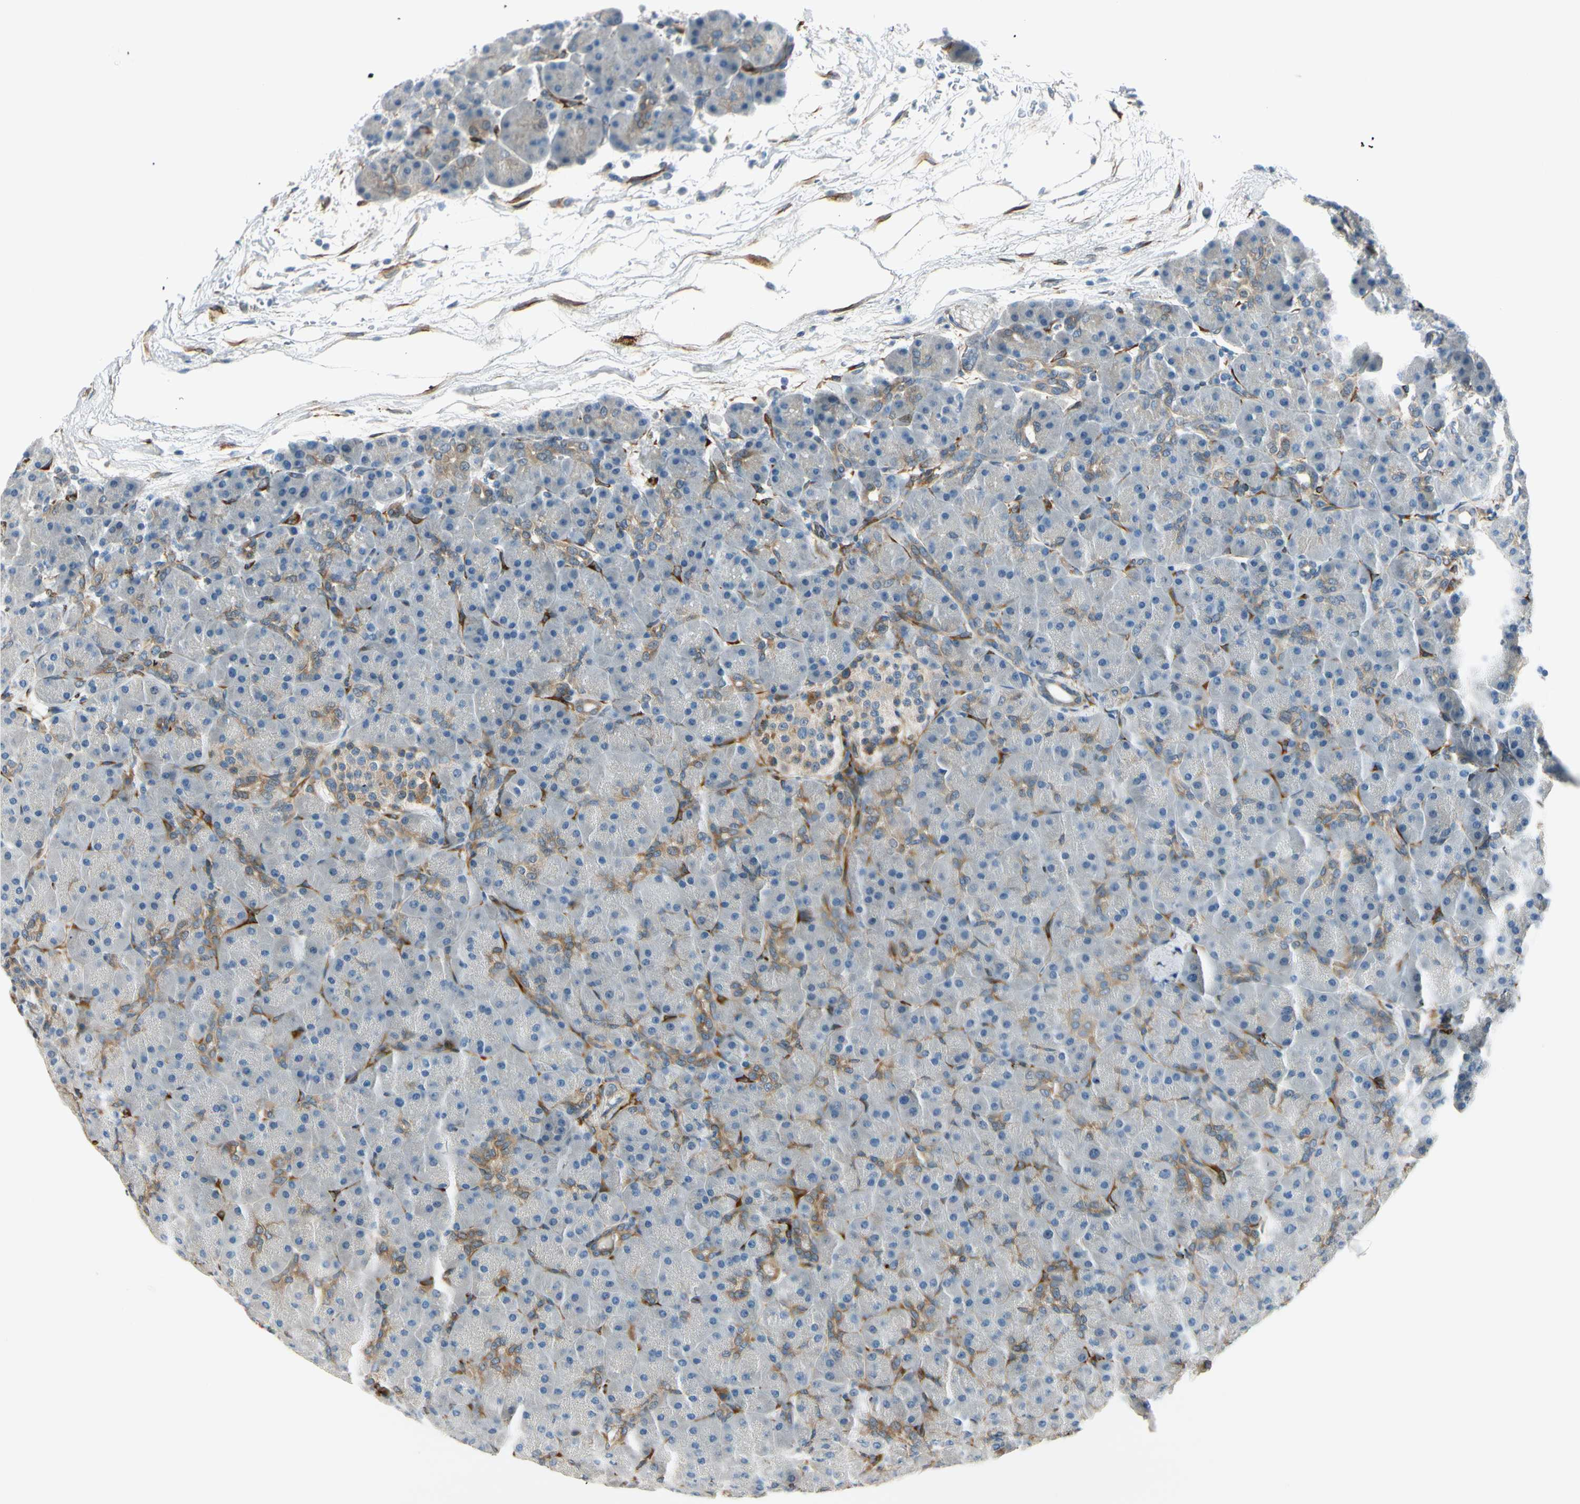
{"staining": {"intensity": "weak", "quantity": "<25%", "location": "cytoplasmic/membranous"}, "tissue": "pancreas", "cell_type": "Exocrine glandular cells", "image_type": "normal", "snomed": [{"axis": "morphology", "description": "Normal tissue, NOS"}, {"axis": "topography", "description": "Pancreas"}], "caption": "This photomicrograph is of normal pancreas stained with immunohistochemistry to label a protein in brown with the nuclei are counter-stained blue. There is no expression in exocrine glandular cells.", "gene": "FKBP7", "patient": {"sex": "male", "age": 66}}